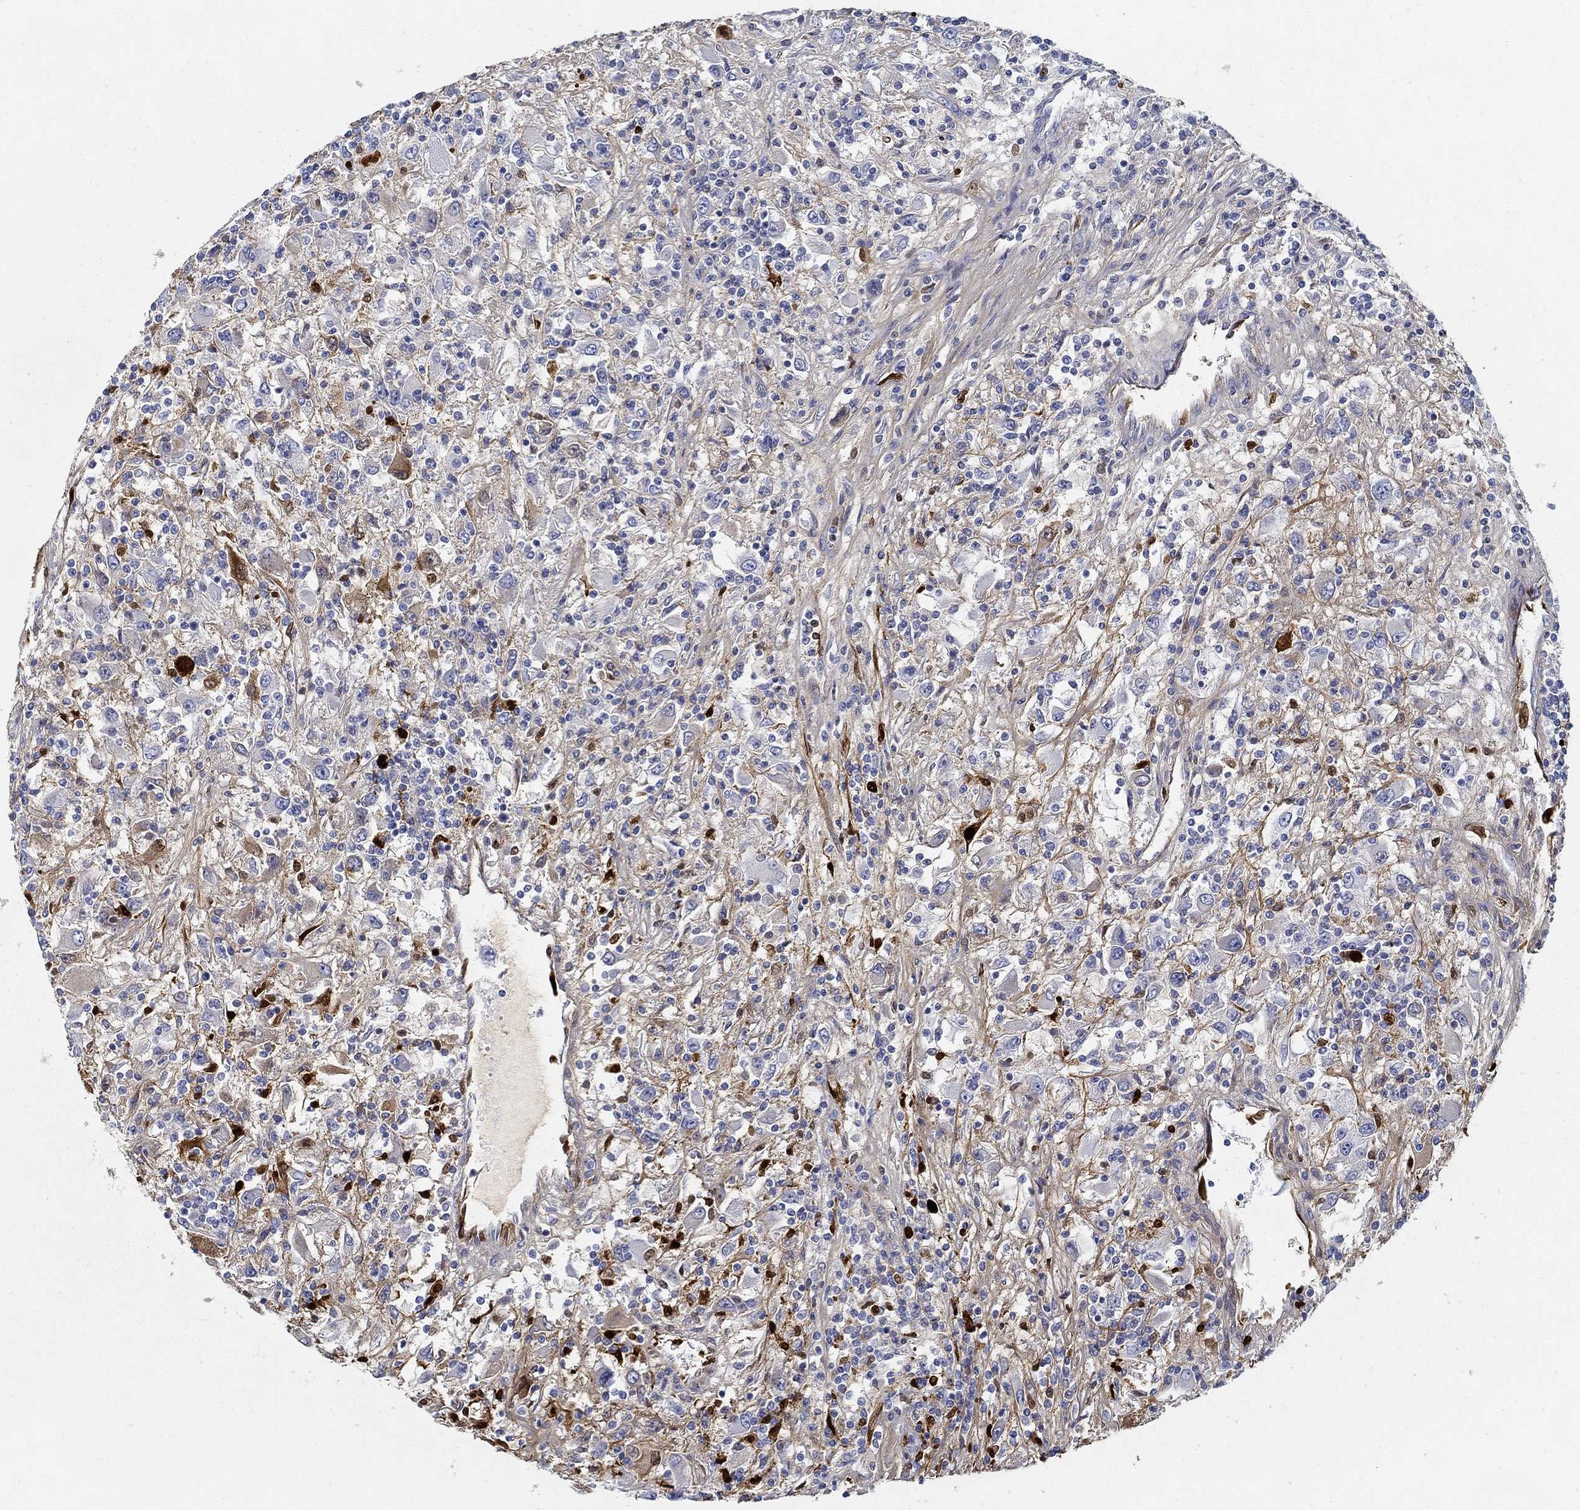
{"staining": {"intensity": "negative", "quantity": "none", "location": "none"}, "tissue": "renal cancer", "cell_type": "Tumor cells", "image_type": "cancer", "snomed": [{"axis": "morphology", "description": "Adenocarcinoma, NOS"}, {"axis": "topography", "description": "Kidney"}], "caption": "A histopathology image of human renal adenocarcinoma is negative for staining in tumor cells.", "gene": "TGFBI", "patient": {"sex": "female", "age": 67}}